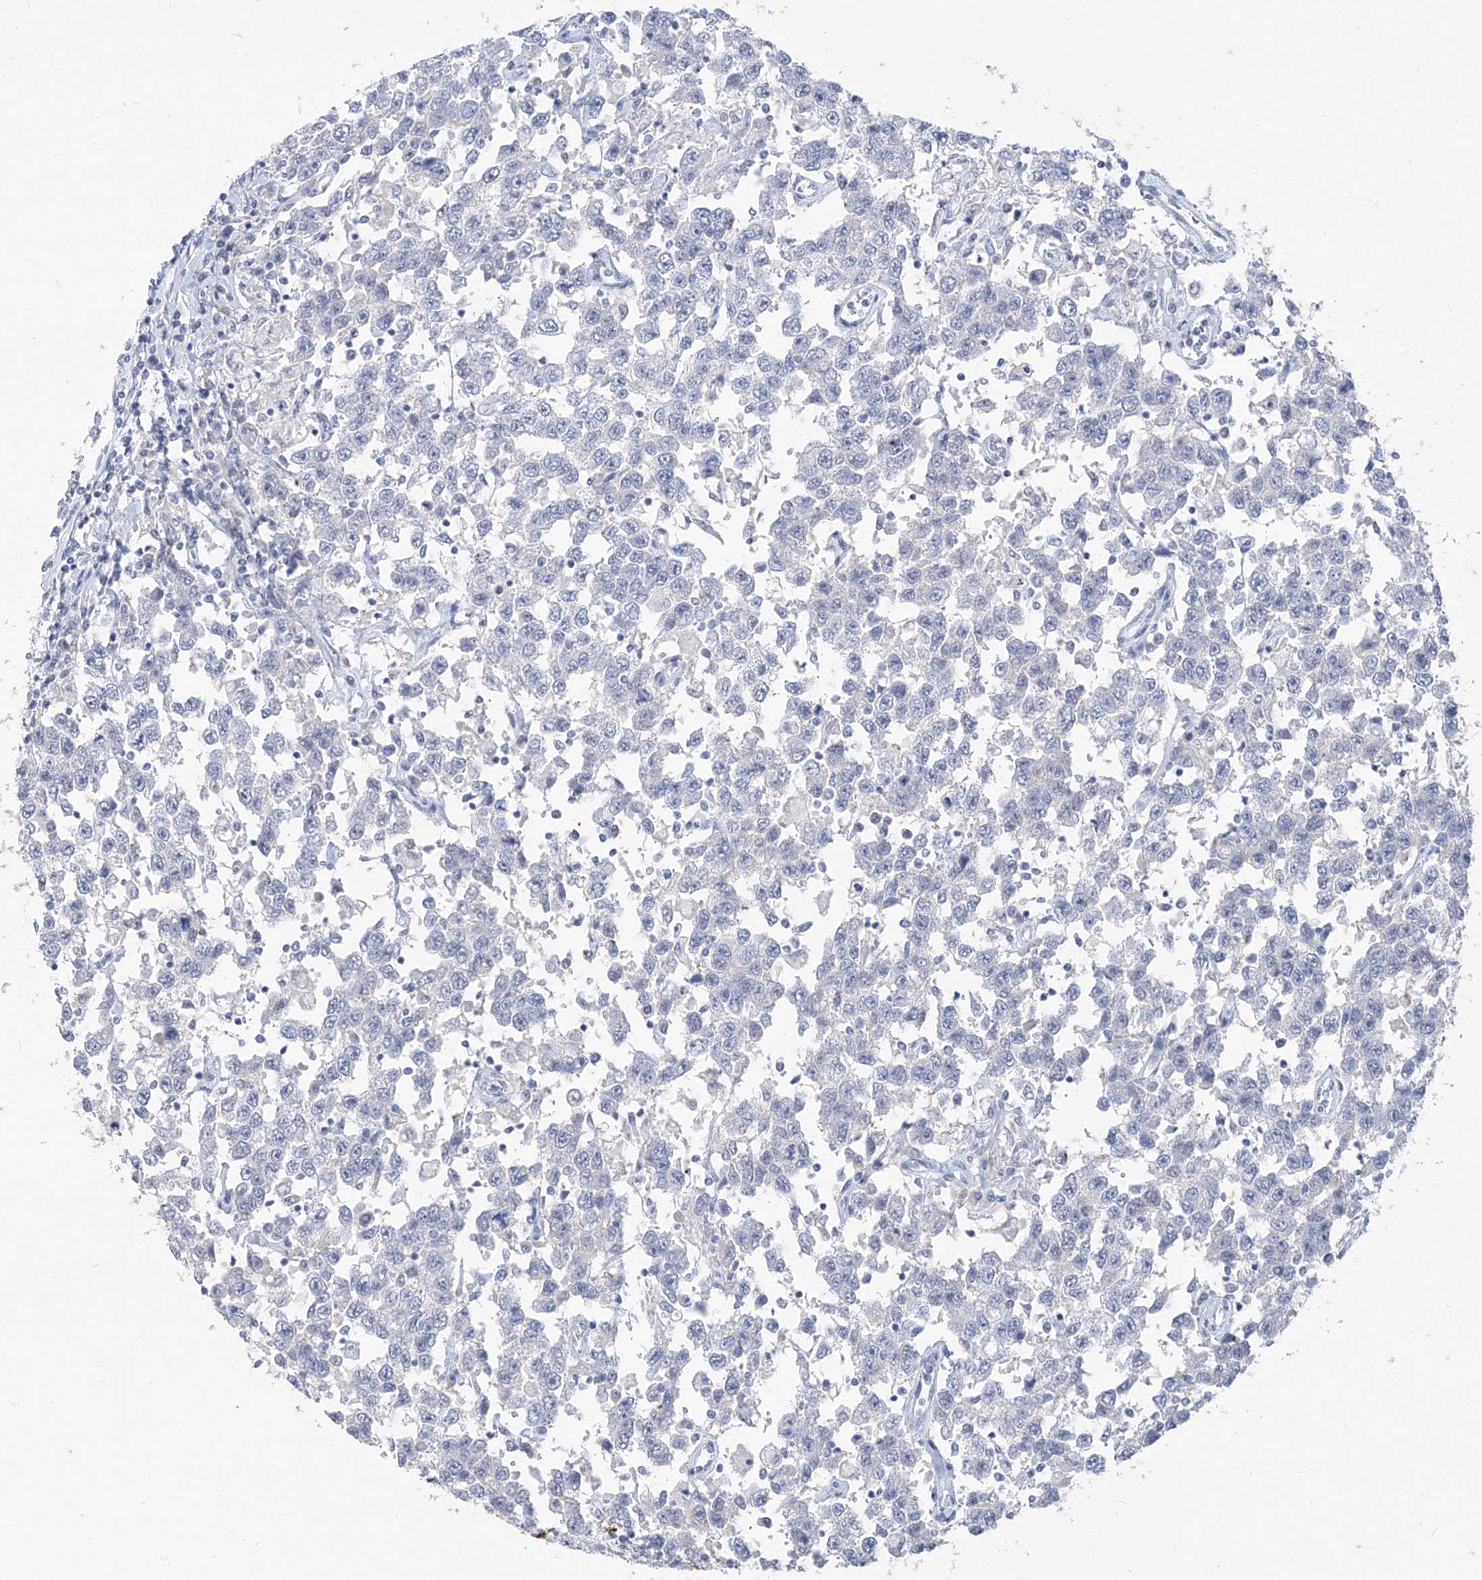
{"staining": {"intensity": "negative", "quantity": "none", "location": "none"}, "tissue": "testis cancer", "cell_type": "Tumor cells", "image_type": "cancer", "snomed": [{"axis": "morphology", "description": "Seminoma, NOS"}, {"axis": "topography", "description": "Testis"}], "caption": "IHC image of seminoma (testis) stained for a protein (brown), which shows no expression in tumor cells.", "gene": "CX3CR1", "patient": {"sex": "male", "age": 41}}